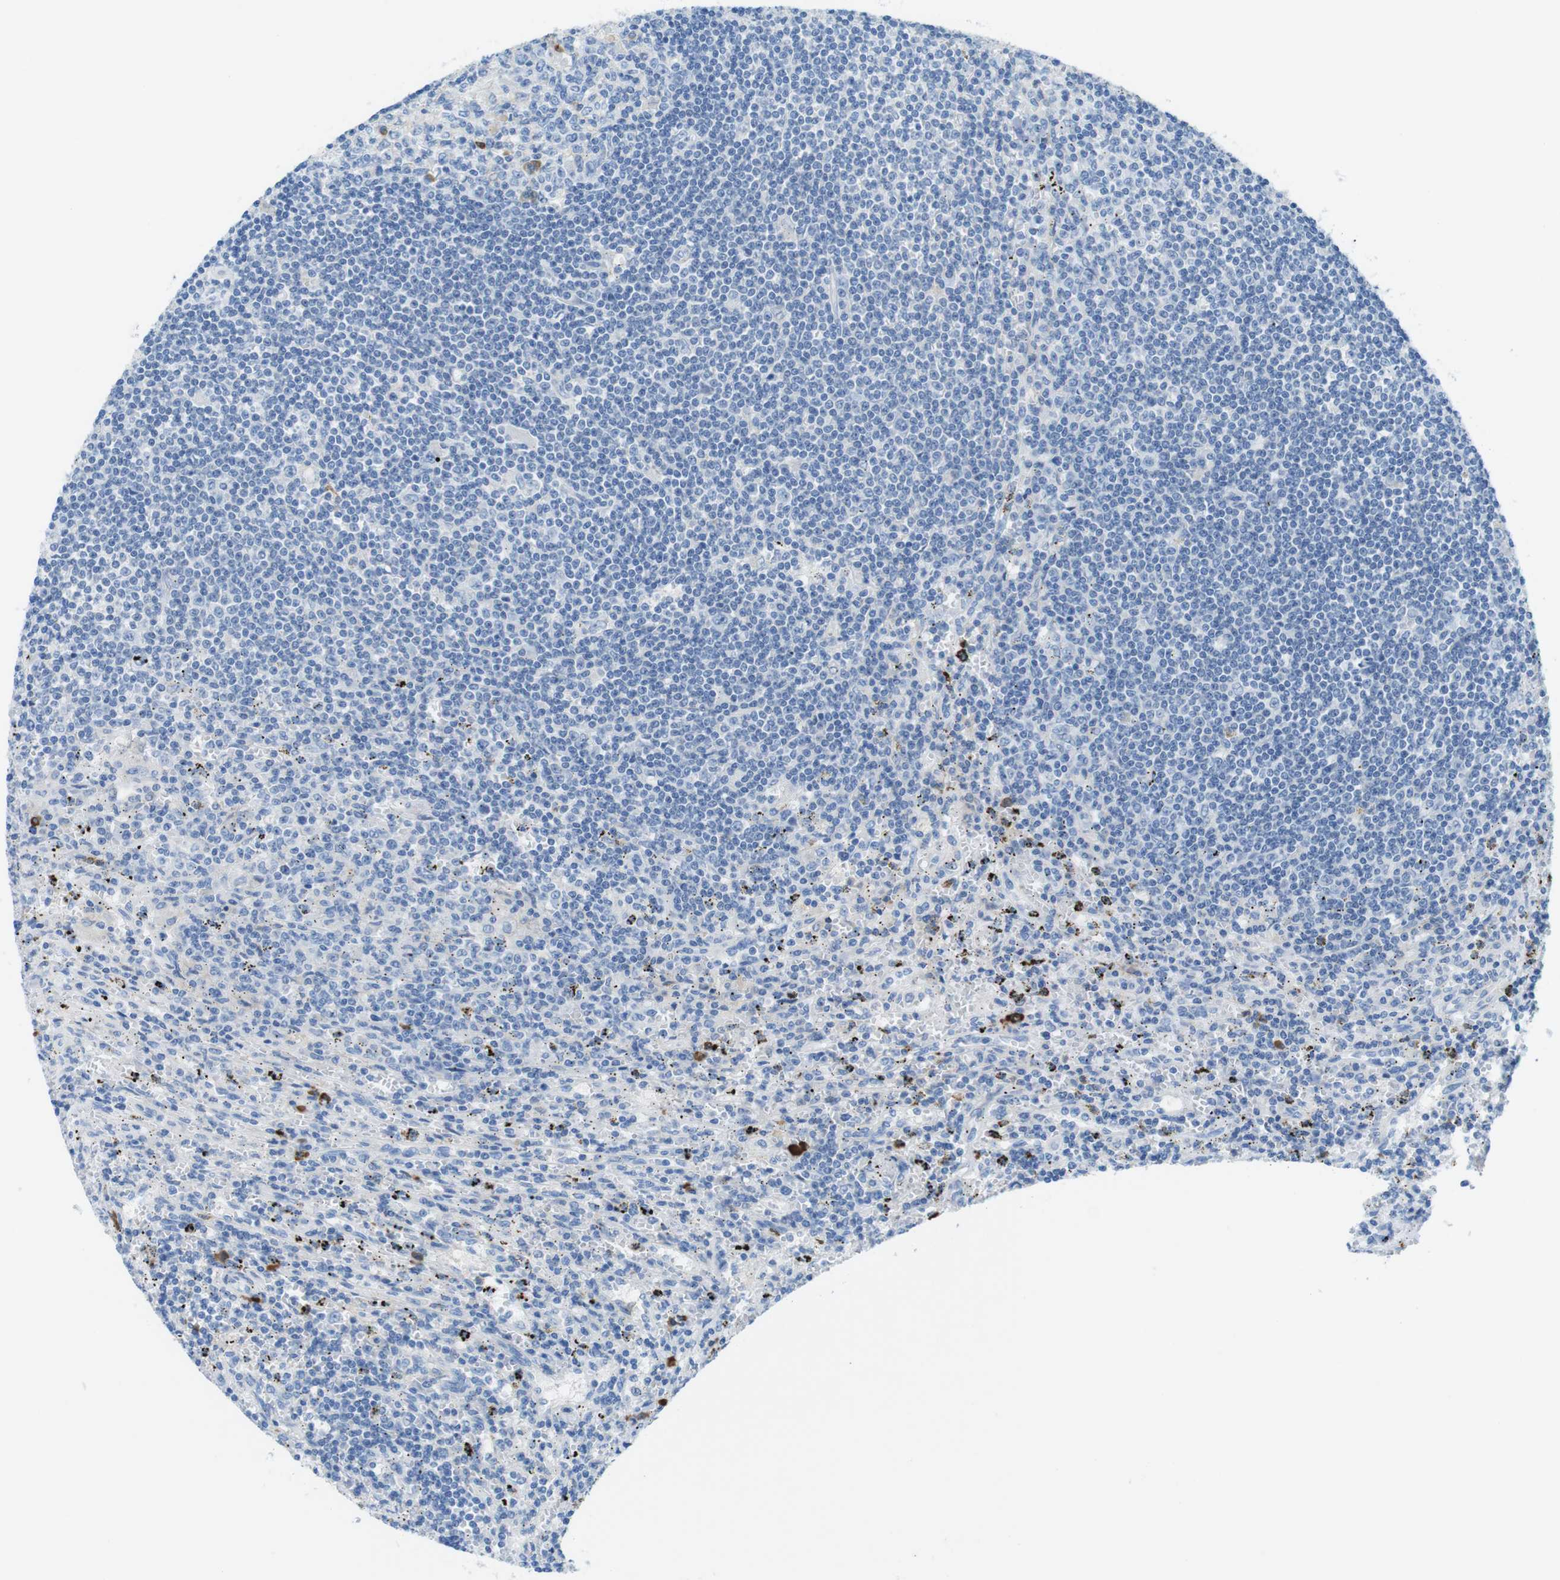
{"staining": {"intensity": "negative", "quantity": "none", "location": "none"}, "tissue": "lymphoma", "cell_type": "Tumor cells", "image_type": "cancer", "snomed": [{"axis": "morphology", "description": "Malignant lymphoma, non-Hodgkin's type, Low grade"}, {"axis": "topography", "description": "Spleen"}], "caption": "Immunohistochemical staining of human lymphoma exhibits no significant positivity in tumor cells.", "gene": "CLMN", "patient": {"sex": "male", "age": 76}}